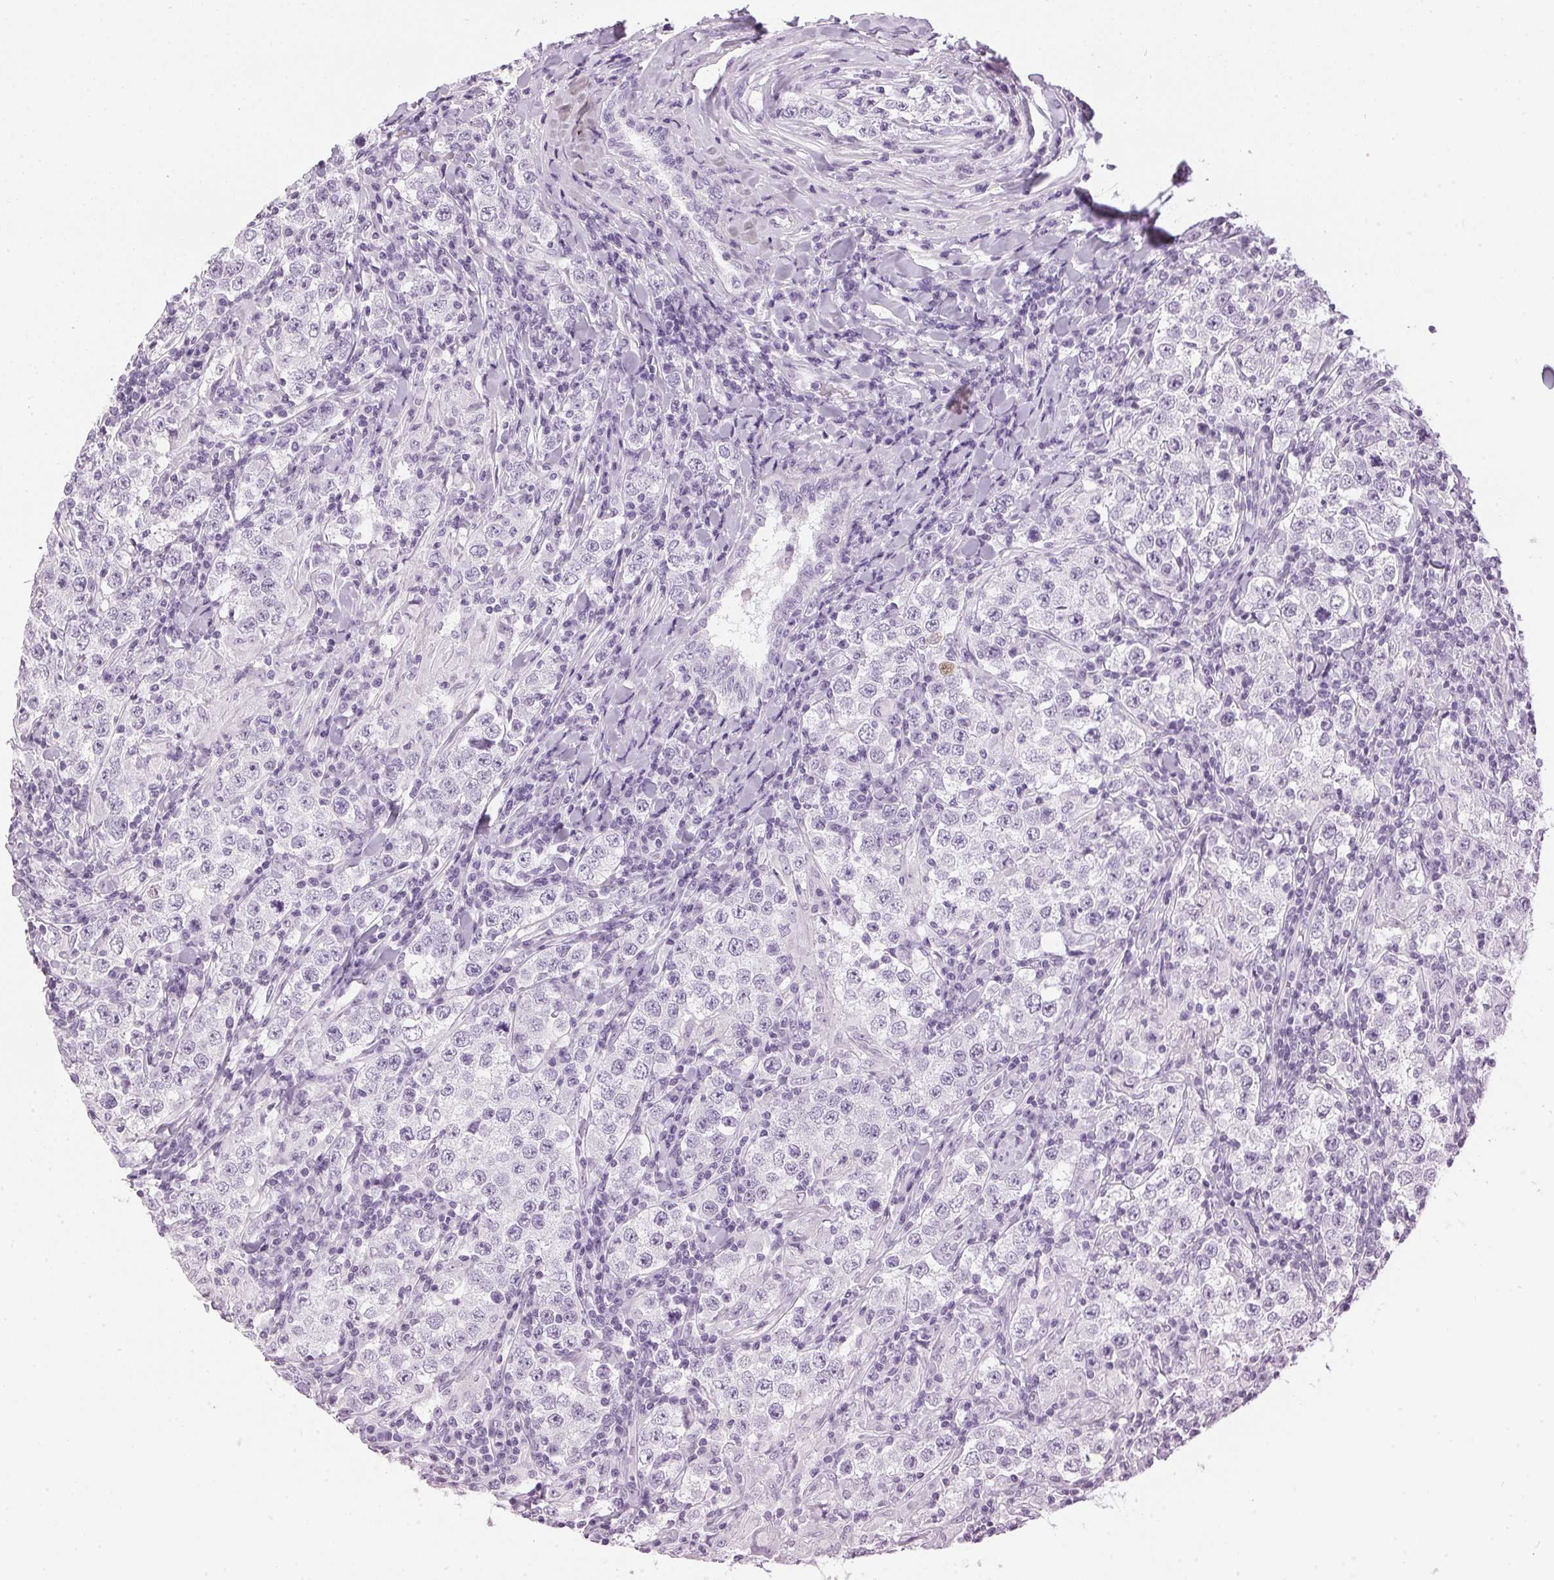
{"staining": {"intensity": "negative", "quantity": "none", "location": "none"}, "tissue": "testis cancer", "cell_type": "Tumor cells", "image_type": "cancer", "snomed": [{"axis": "morphology", "description": "Seminoma, NOS"}, {"axis": "morphology", "description": "Carcinoma, Embryonal, NOS"}, {"axis": "topography", "description": "Testis"}], "caption": "Tumor cells are negative for brown protein staining in testis cancer. Brightfield microscopy of immunohistochemistry (IHC) stained with DAB (brown) and hematoxylin (blue), captured at high magnification.", "gene": "SP7", "patient": {"sex": "male", "age": 41}}